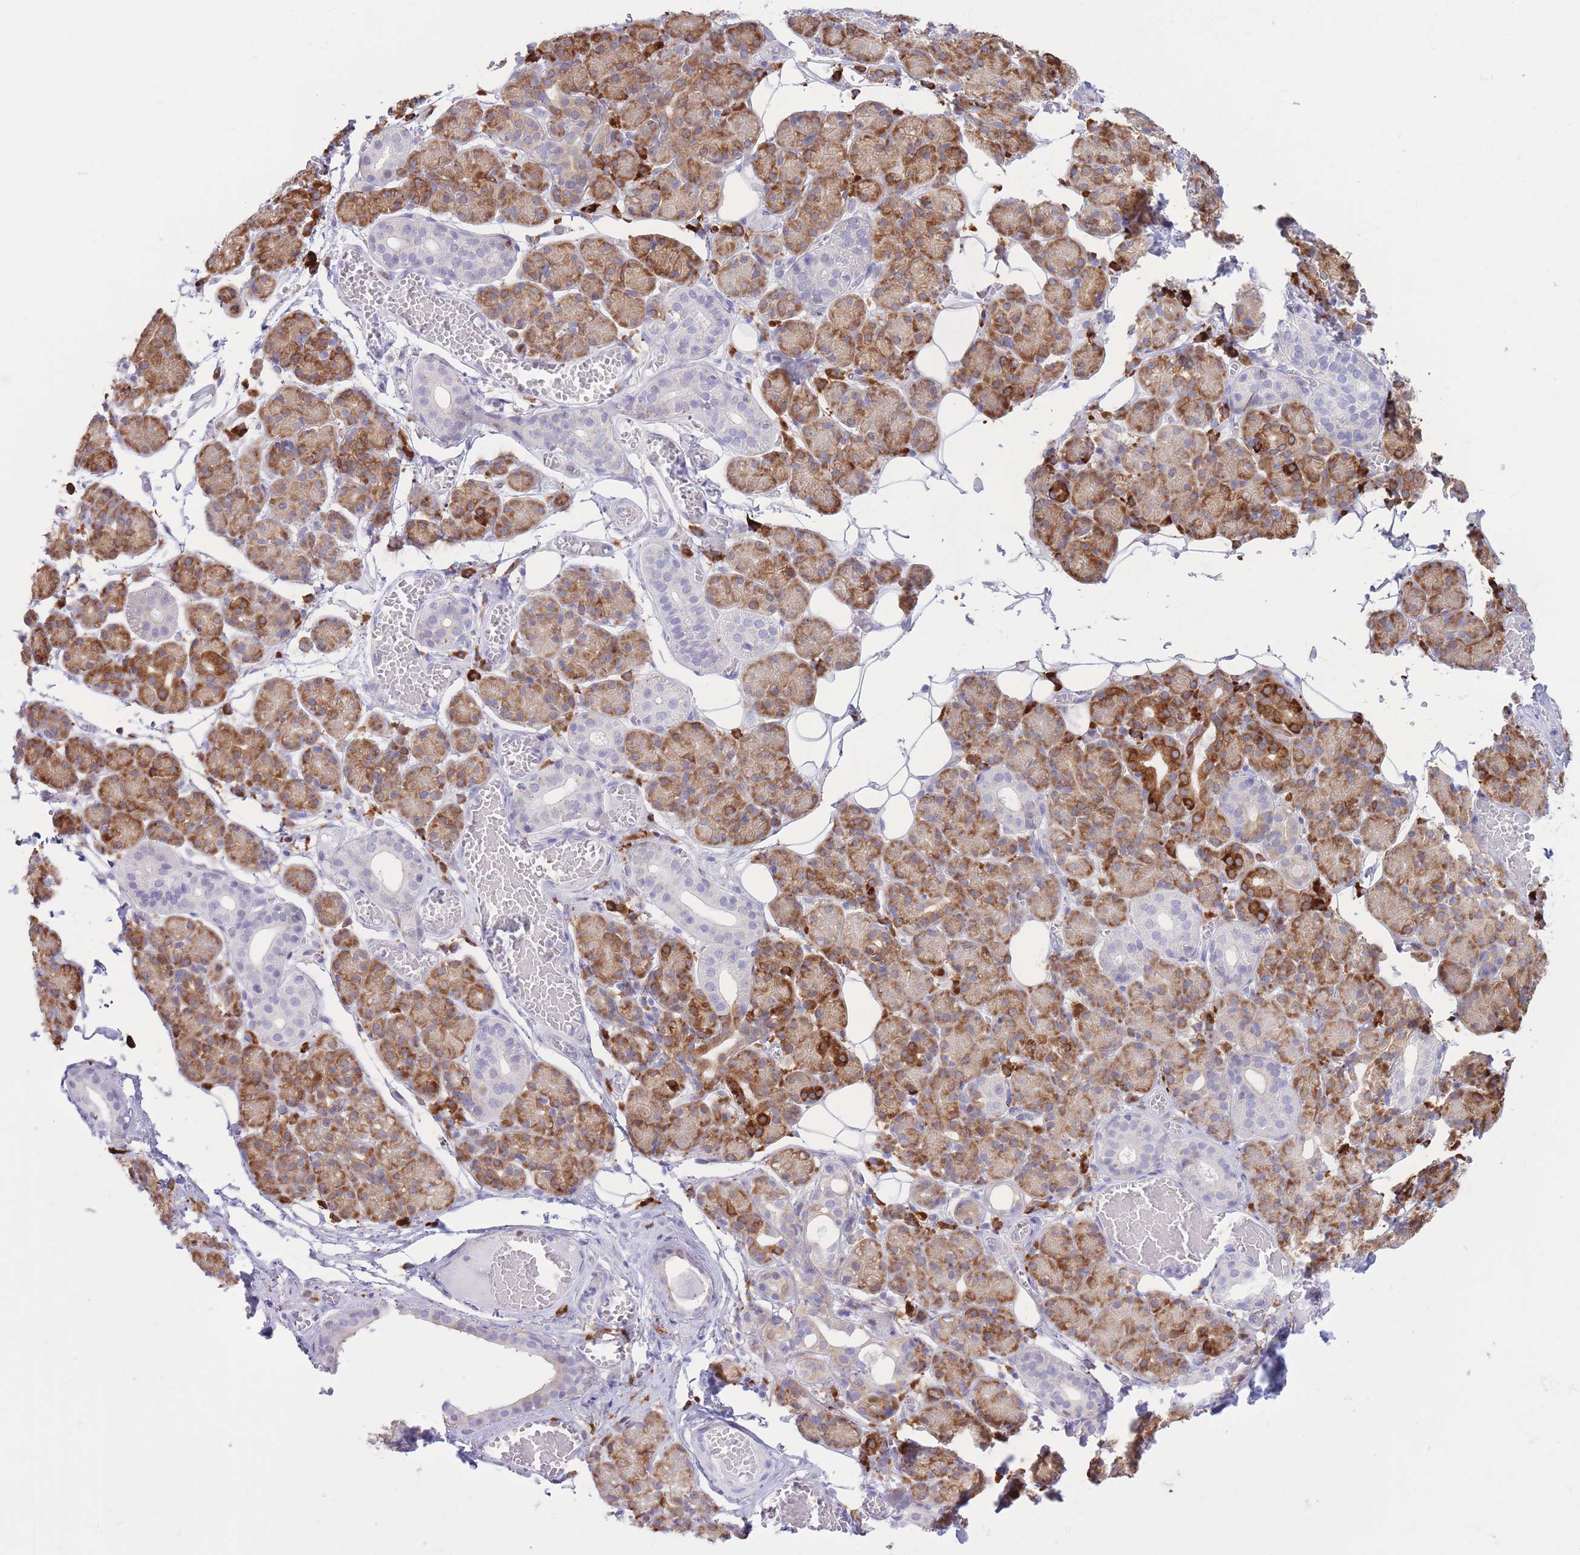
{"staining": {"intensity": "moderate", "quantity": ">75%", "location": "cytoplasmic/membranous"}, "tissue": "salivary gland", "cell_type": "Glandular cells", "image_type": "normal", "snomed": [{"axis": "morphology", "description": "Normal tissue, NOS"}, {"axis": "topography", "description": "Salivary gland"}], "caption": "Salivary gland stained for a protein (brown) shows moderate cytoplasmic/membranous positive expression in about >75% of glandular cells.", "gene": "MYDGF", "patient": {"sex": "male", "age": 63}}